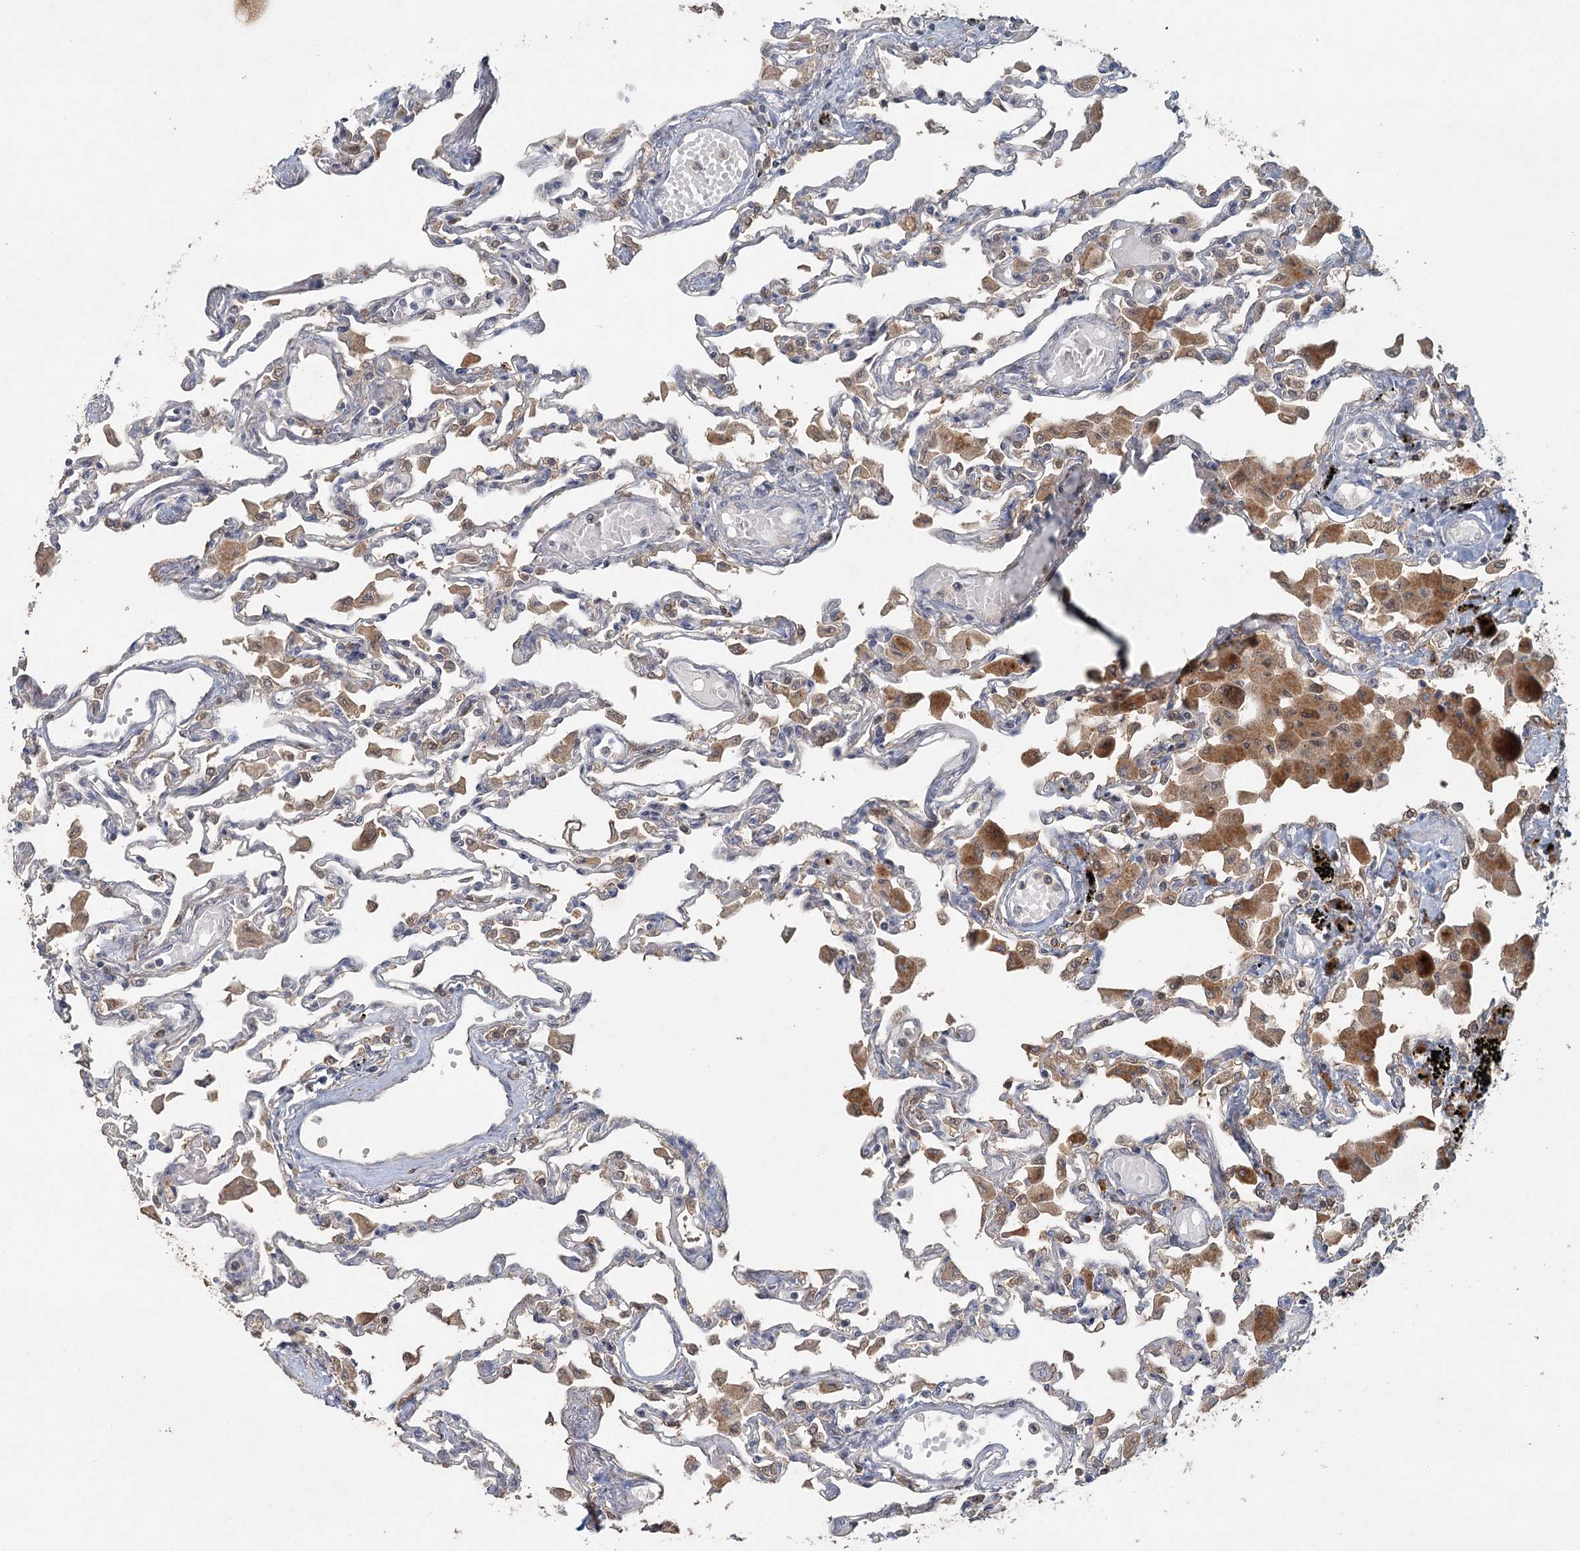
{"staining": {"intensity": "moderate", "quantity": "<25%", "location": "nuclear"}, "tissue": "lung", "cell_type": "Alveolar cells", "image_type": "normal", "snomed": [{"axis": "morphology", "description": "Normal tissue, NOS"}, {"axis": "topography", "description": "Bronchus"}, {"axis": "topography", "description": "Lung"}], "caption": "High-magnification brightfield microscopy of normal lung stained with DAB (3,3'-diaminobenzidine) (brown) and counterstained with hematoxylin (blue). alveolar cells exhibit moderate nuclear expression is seen in approximately<25% of cells.", "gene": "ADK", "patient": {"sex": "female", "age": 49}}